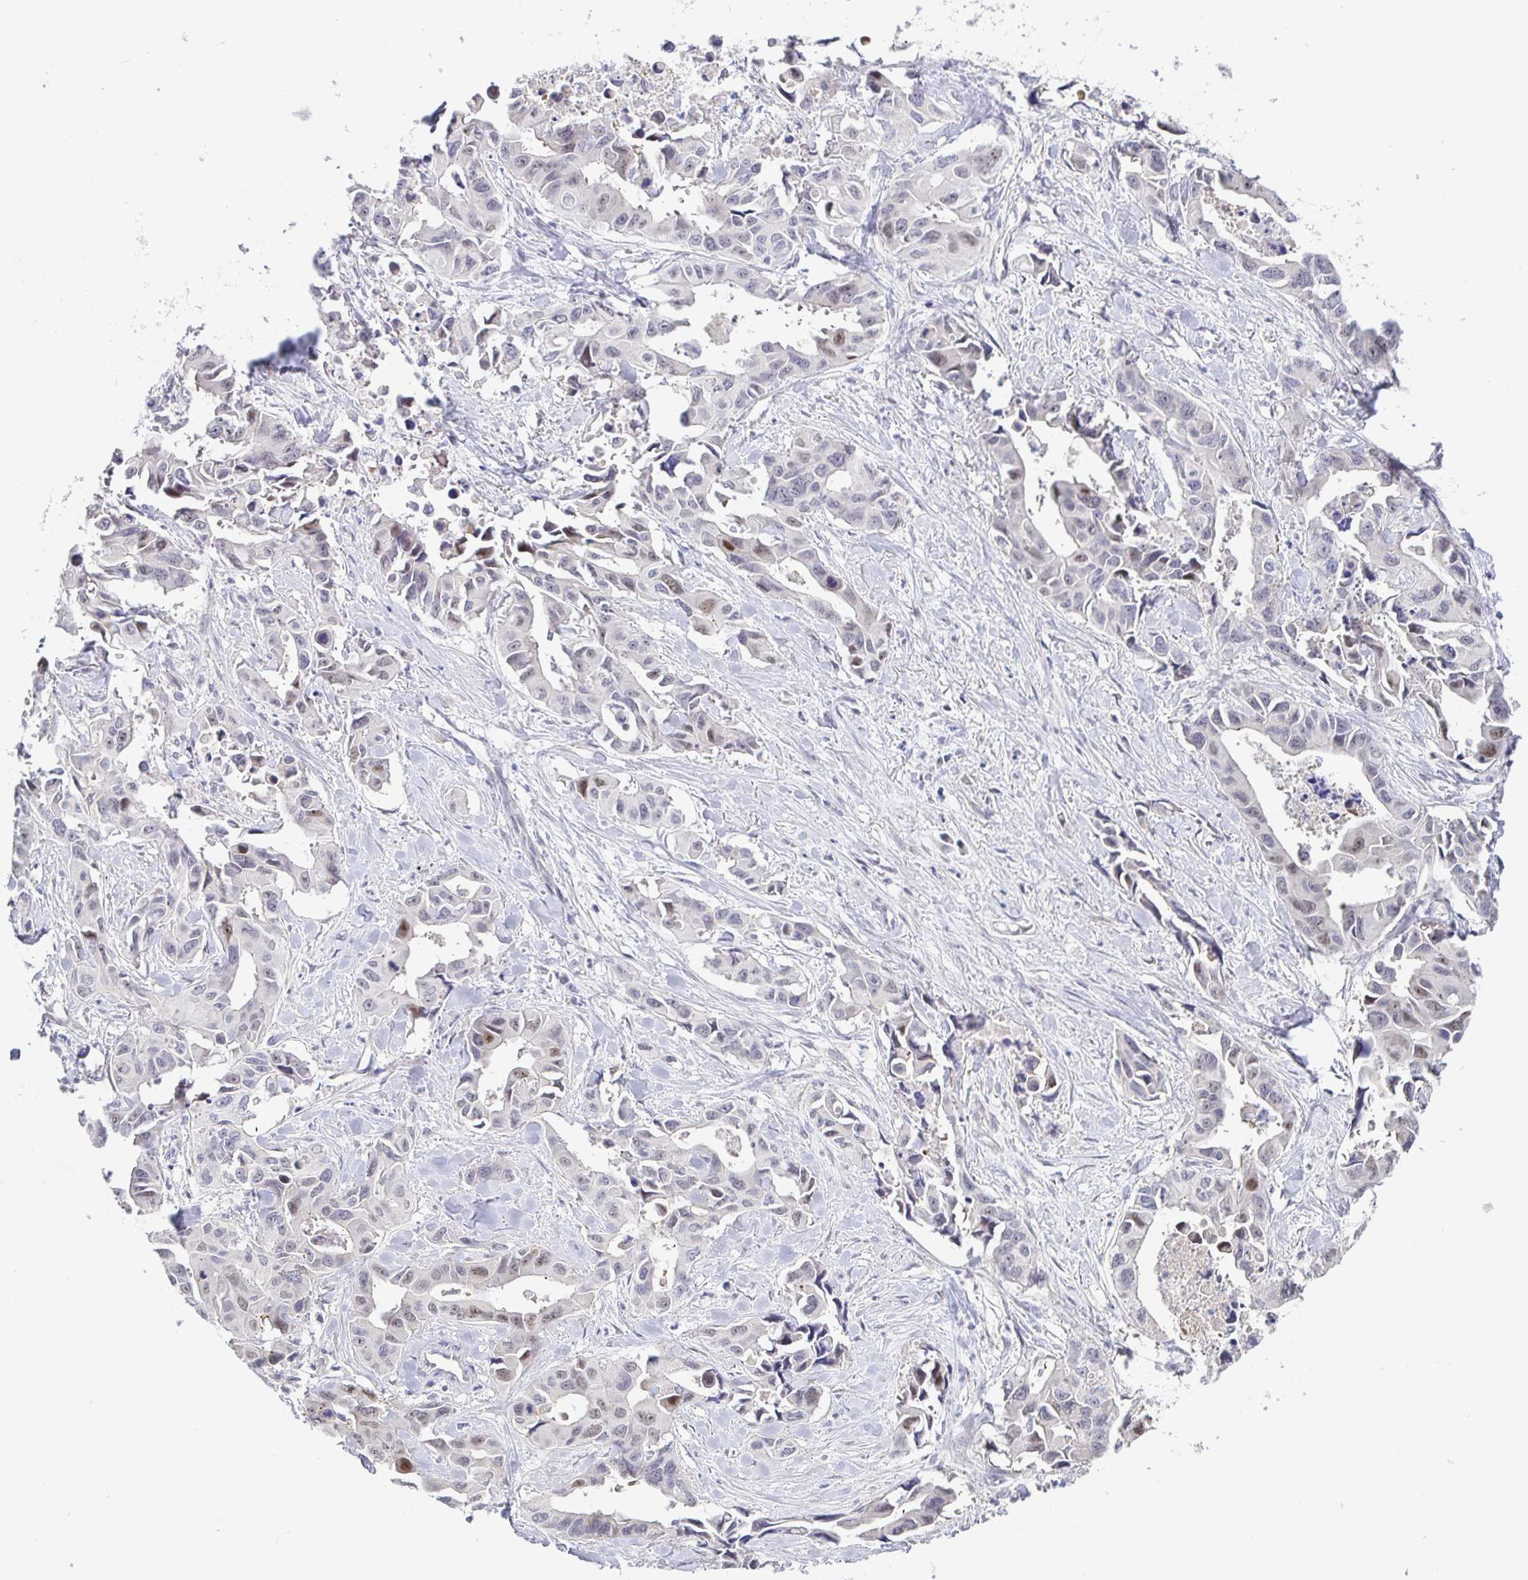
{"staining": {"intensity": "weak", "quantity": "<25%", "location": "nuclear"}, "tissue": "lung cancer", "cell_type": "Tumor cells", "image_type": "cancer", "snomed": [{"axis": "morphology", "description": "Adenocarcinoma, NOS"}, {"axis": "topography", "description": "Lung"}], "caption": "Lung adenocarcinoma was stained to show a protein in brown. There is no significant staining in tumor cells. Brightfield microscopy of IHC stained with DAB (3,3'-diaminobenzidine) (brown) and hematoxylin (blue), captured at high magnification.", "gene": "CIT", "patient": {"sex": "male", "age": 64}}